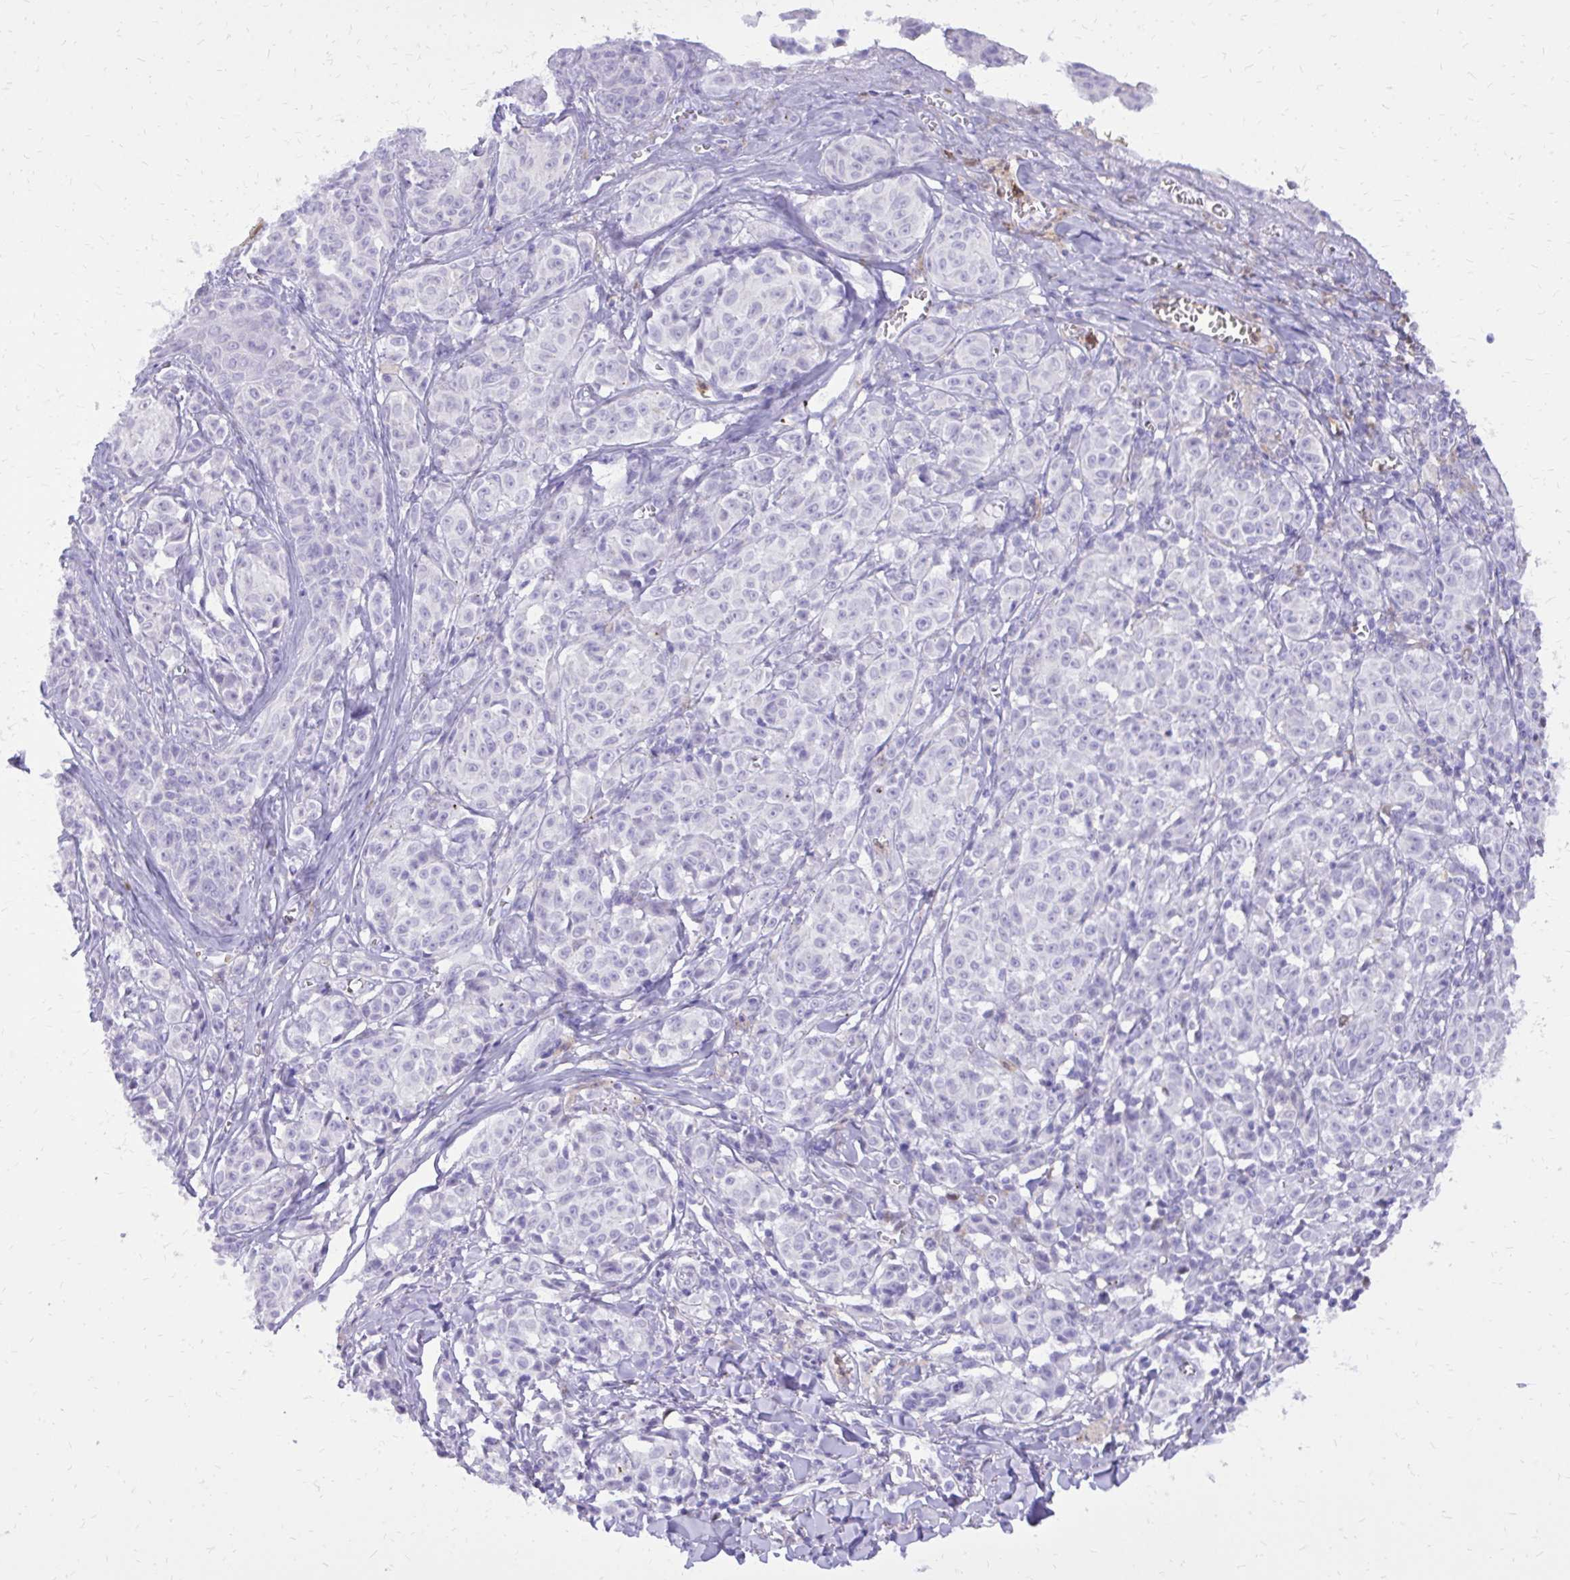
{"staining": {"intensity": "negative", "quantity": "none", "location": "none"}, "tissue": "melanoma", "cell_type": "Tumor cells", "image_type": "cancer", "snomed": [{"axis": "morphology", "description": "Malignant melanoma, NOS"}, {"axis": "topography", "description": "Skin"}], "caption": "IHC micrograph of neoplastic tissue: human malignant melanoma stained with DAB (3,3'-diaminobenzidine) demonstrates no significant protein staining in tumor cells.", "gene": "CAT", "patient": {"sex": "female", "age": 43}}